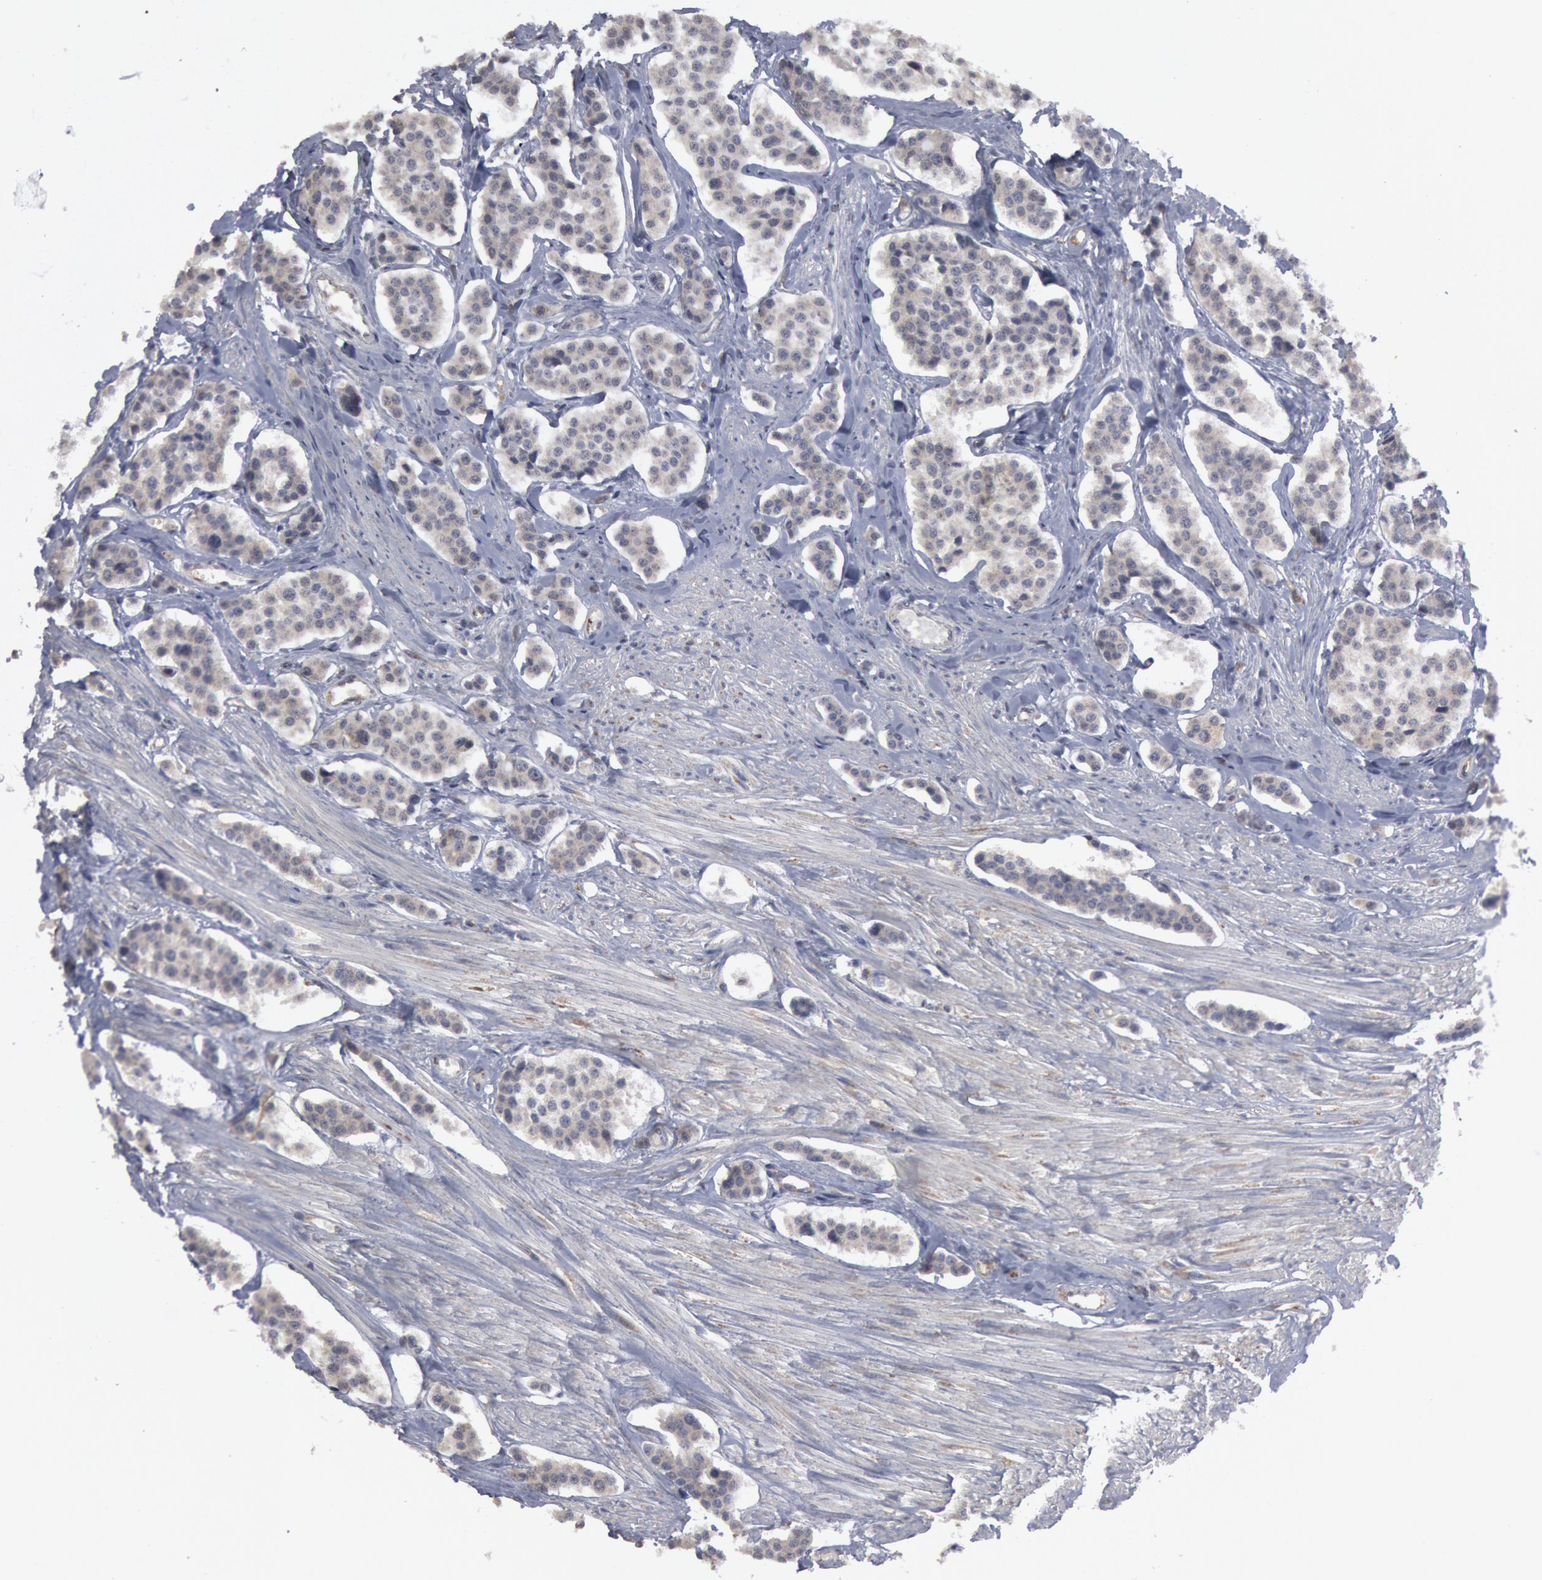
{"staining": {"intensity": "negative", "quantity": "none", "location": "none"}, "tissue": "carcinoid", "cell_type": "Tumor cells", "image_type": "cancer", "snomed": [{"axis": "morphology", "description": "Carcinoid, malignant, NOS"}, {"axis": "topography", "description": "Small intestine"}], "caption": "There is no significant staining in tumor cells of malignant carcinoid.", "gene": "OSBPL8", "patient": {"sex": "male", "age": 60}}